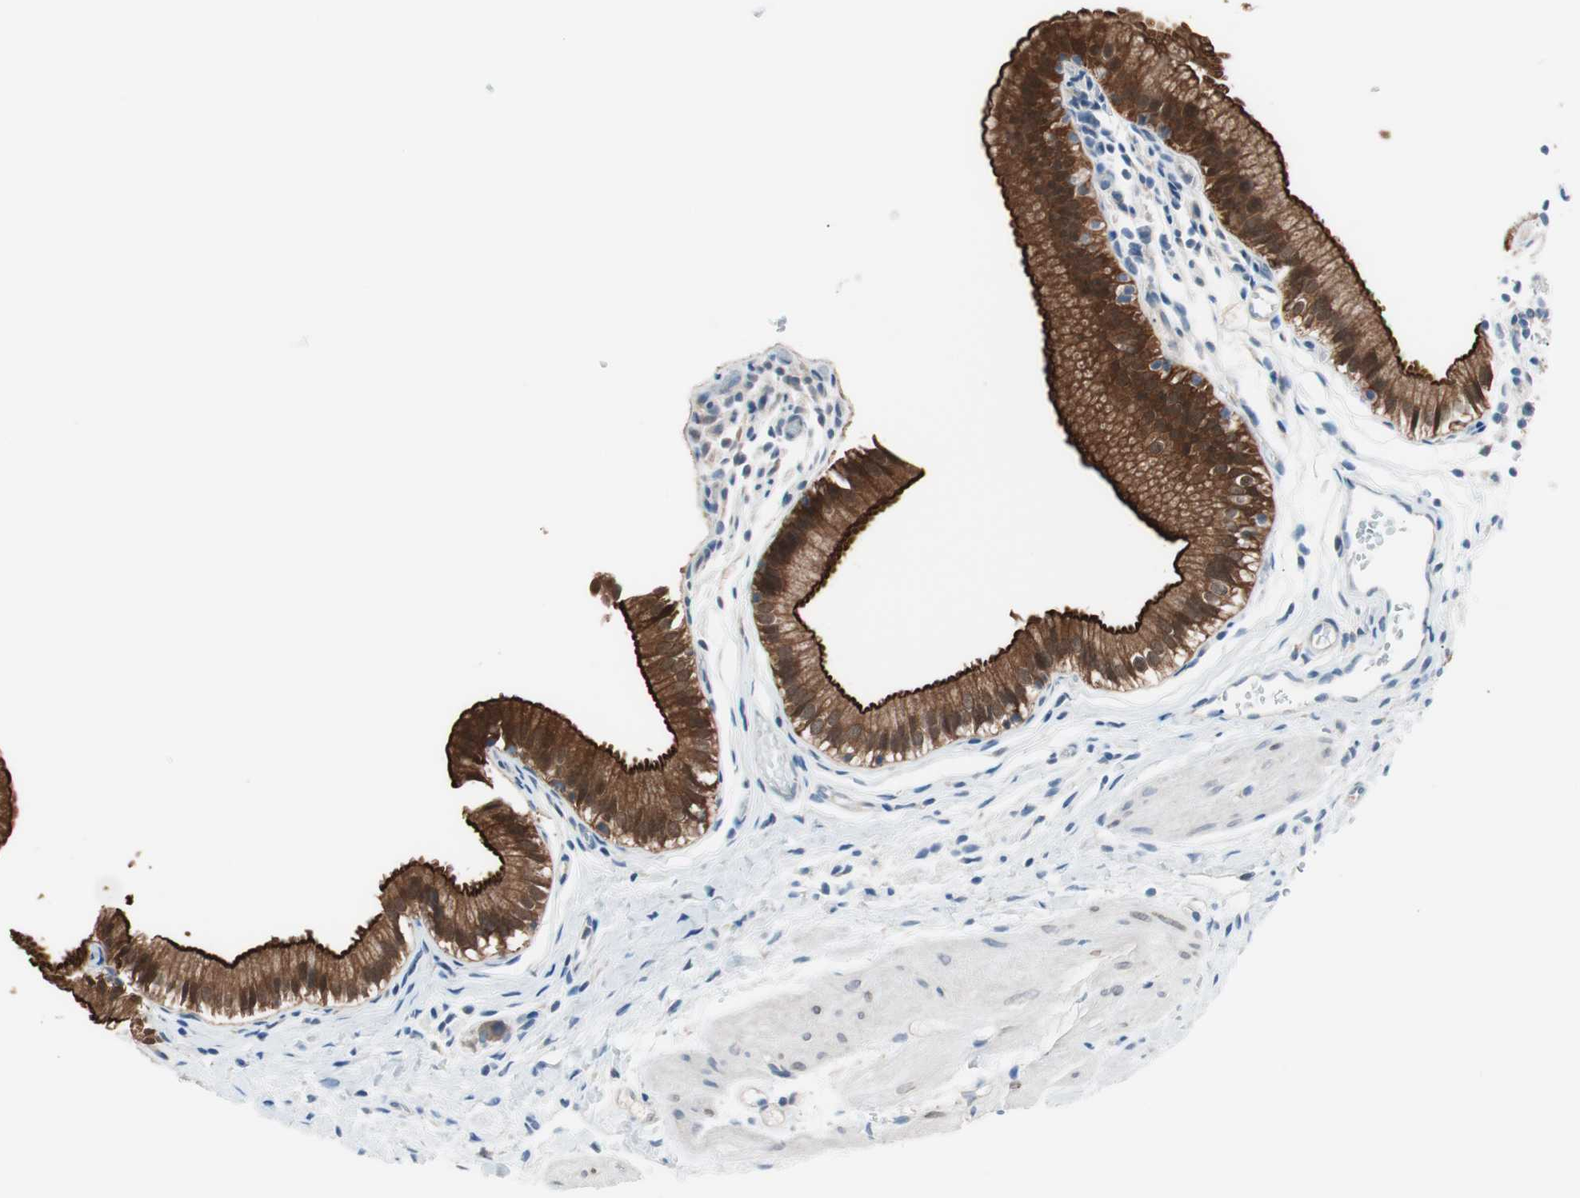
{"staining": {"intensity": "strong", "quantity": ">75%", "location": "cytoplasmic/membranous,nuclear"}, "tissue": "gallbladder", "cell_type": "Glandular cells", "image_type": "normal", "snomed": [{"axis": "morphology", "description": "Normal tissue, NOS"}, {"axis": "topography", "description": "Gallbladder"}], "caption": "Strong cytoplasmic/membranous,nuclear positivity for a protein is appreciated in approximately >75% of glandular cells of benign gallbladder using immunohistochemistry (IHC).", "gene": "VIL1", "patient": {"sex": "female", "age": 26}}